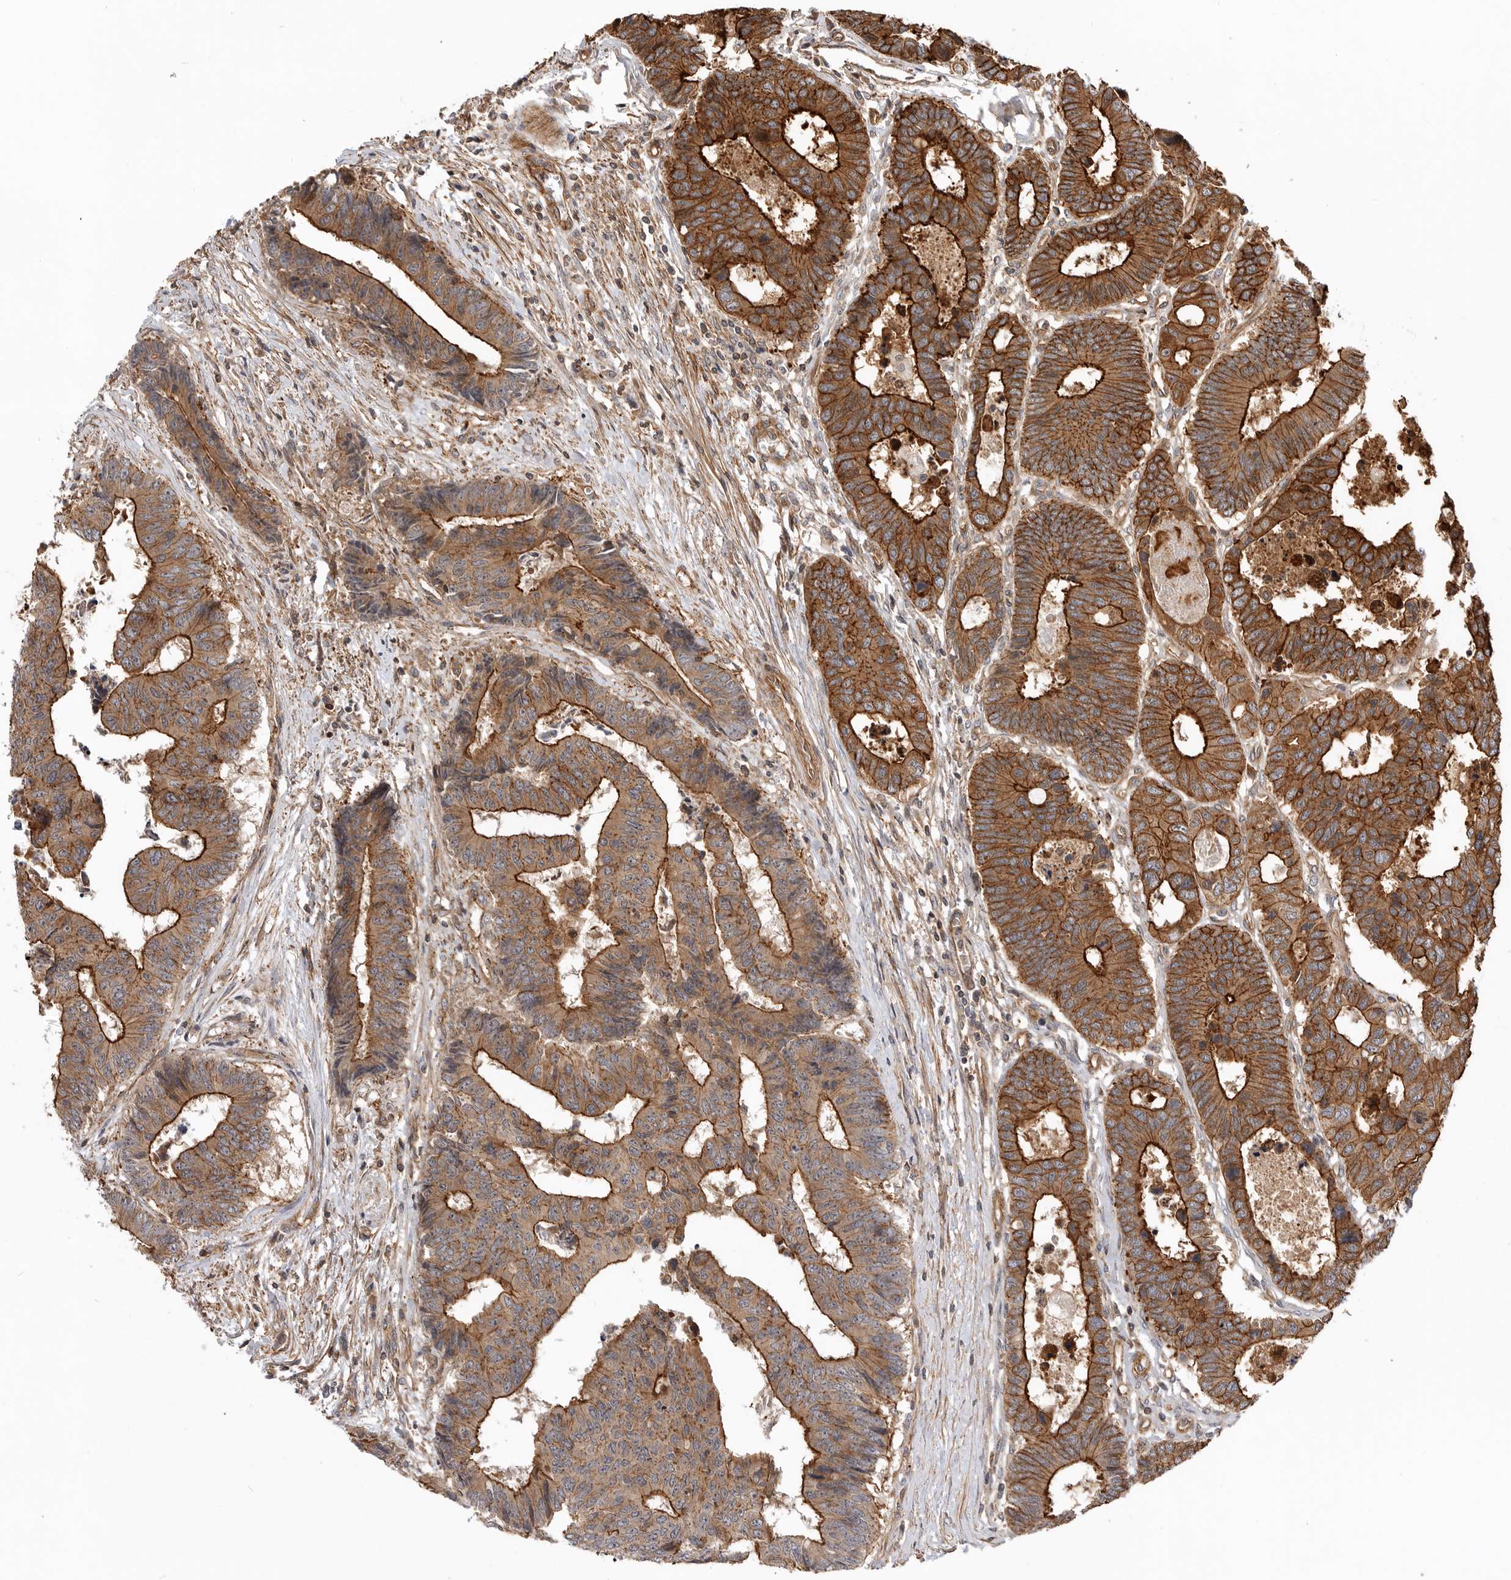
{"staining": {"intensity": "strong", "quantity": ">75%", "location": "cytoplasmic/membranous"}, "tissue": "colorectal cancer", "cell_type": "Tumor cells", "image_type": "cancer", "snomed": [{"axis": "morphology", "description": "Adenocarcinoma, NOS"}, {"axis": "topography", "description": "Rectum"}], "caption": "Colorectal adenocarcinoma stained with a protein marker displays strong staining in tumor cells.", "gene": "GPATCH2", "patient": {"sex": "male", "age": 84}}